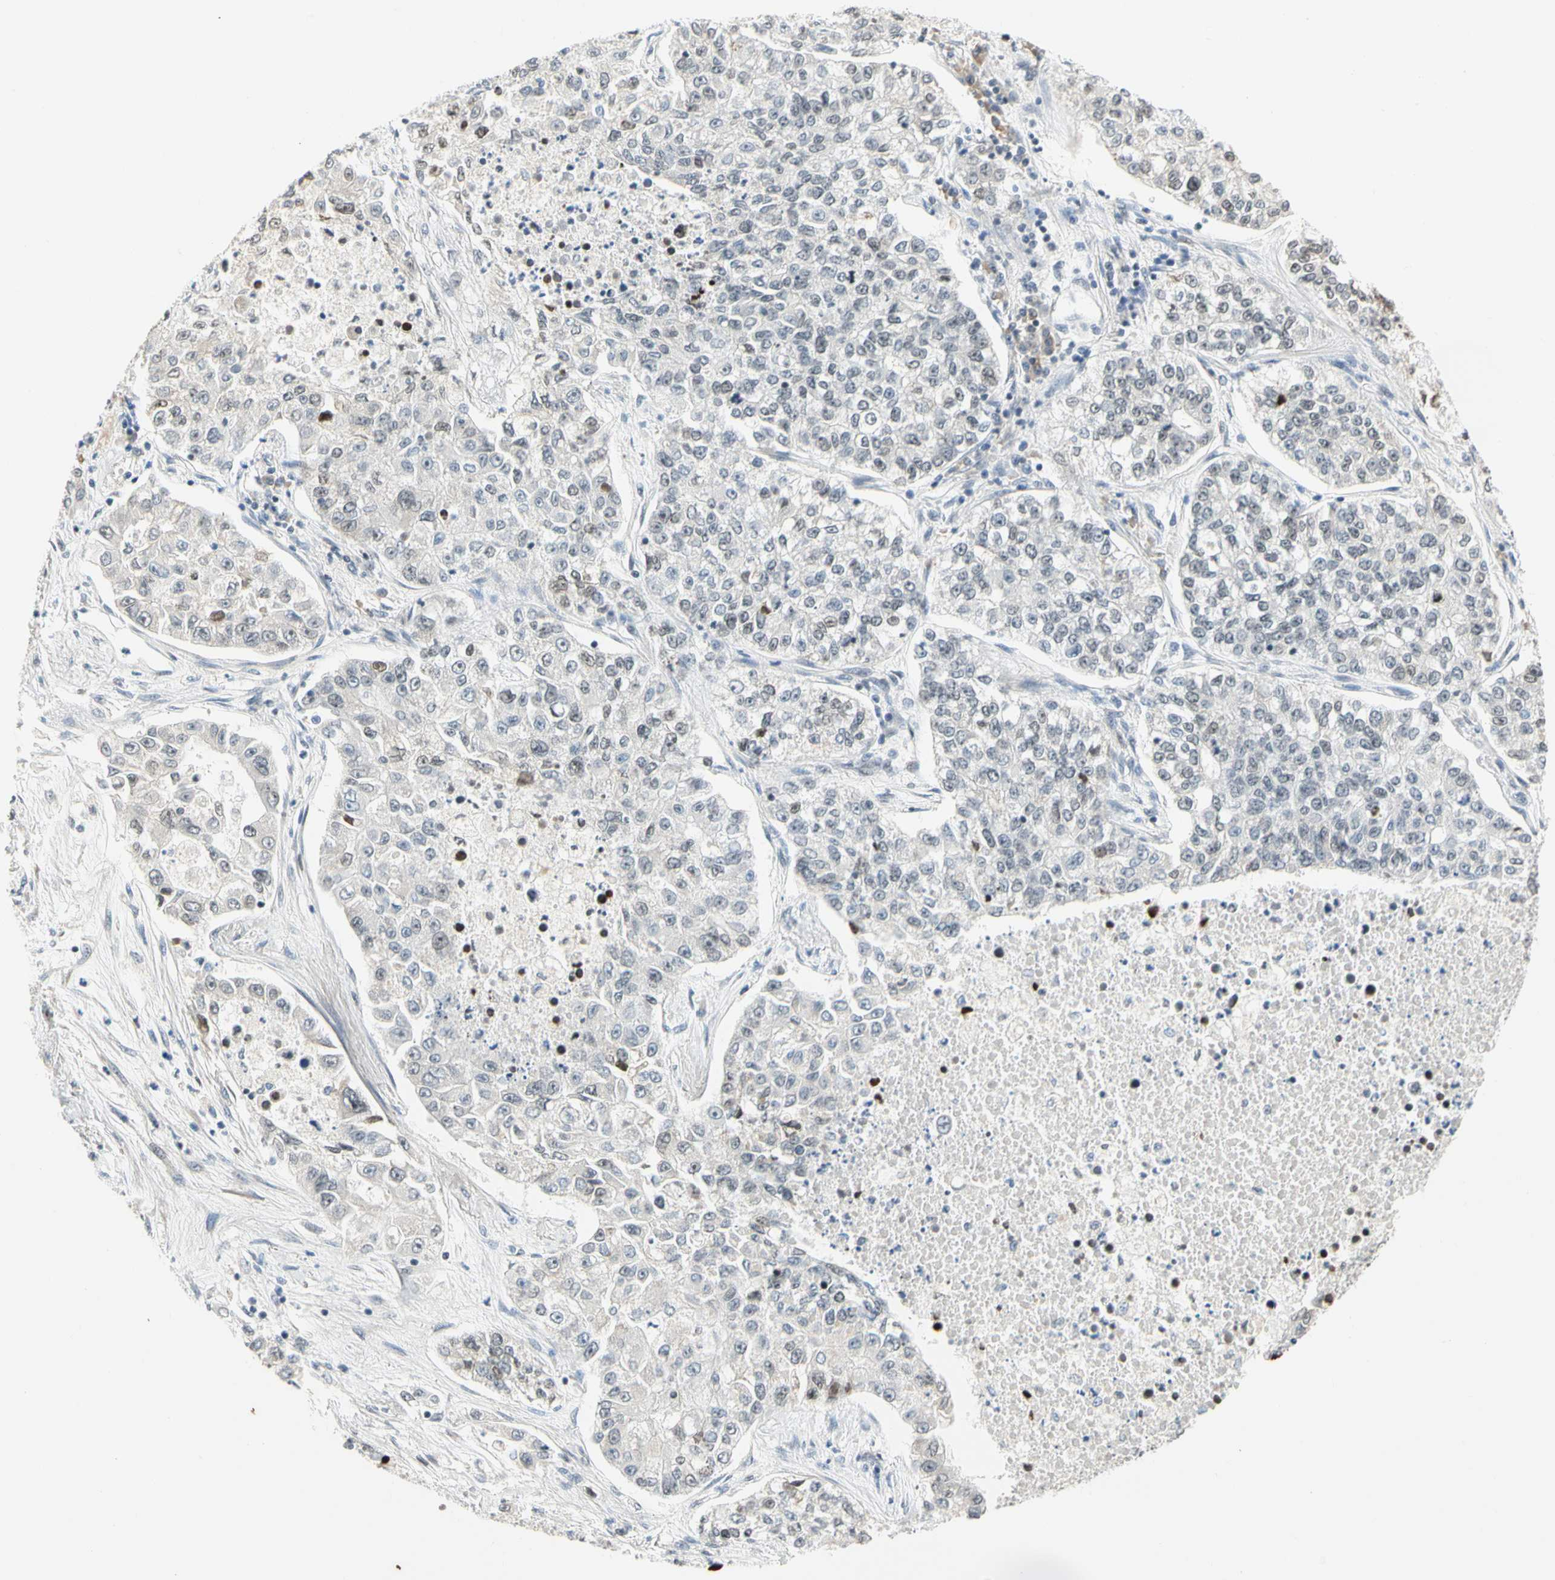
{"staining": {"intensity": "negative", "quantity": "none", "location": "none"}, "tissue": "lung cancer", "cell_type": "Tumor cells", "image_type": "cancer", "snomed": [{"axis": "morphology", "description": "Adenocarcinoma, NOS"}, {"axis": "topography", "description": "Lung"}], "caption": "The immunohistochemistry (IHC) micrograph has no significant staining in tumor cells of lung adenocarcinoma tissue.", "gene": "ZSCAN16", "patient": {"sex": "male", "age": 49}}